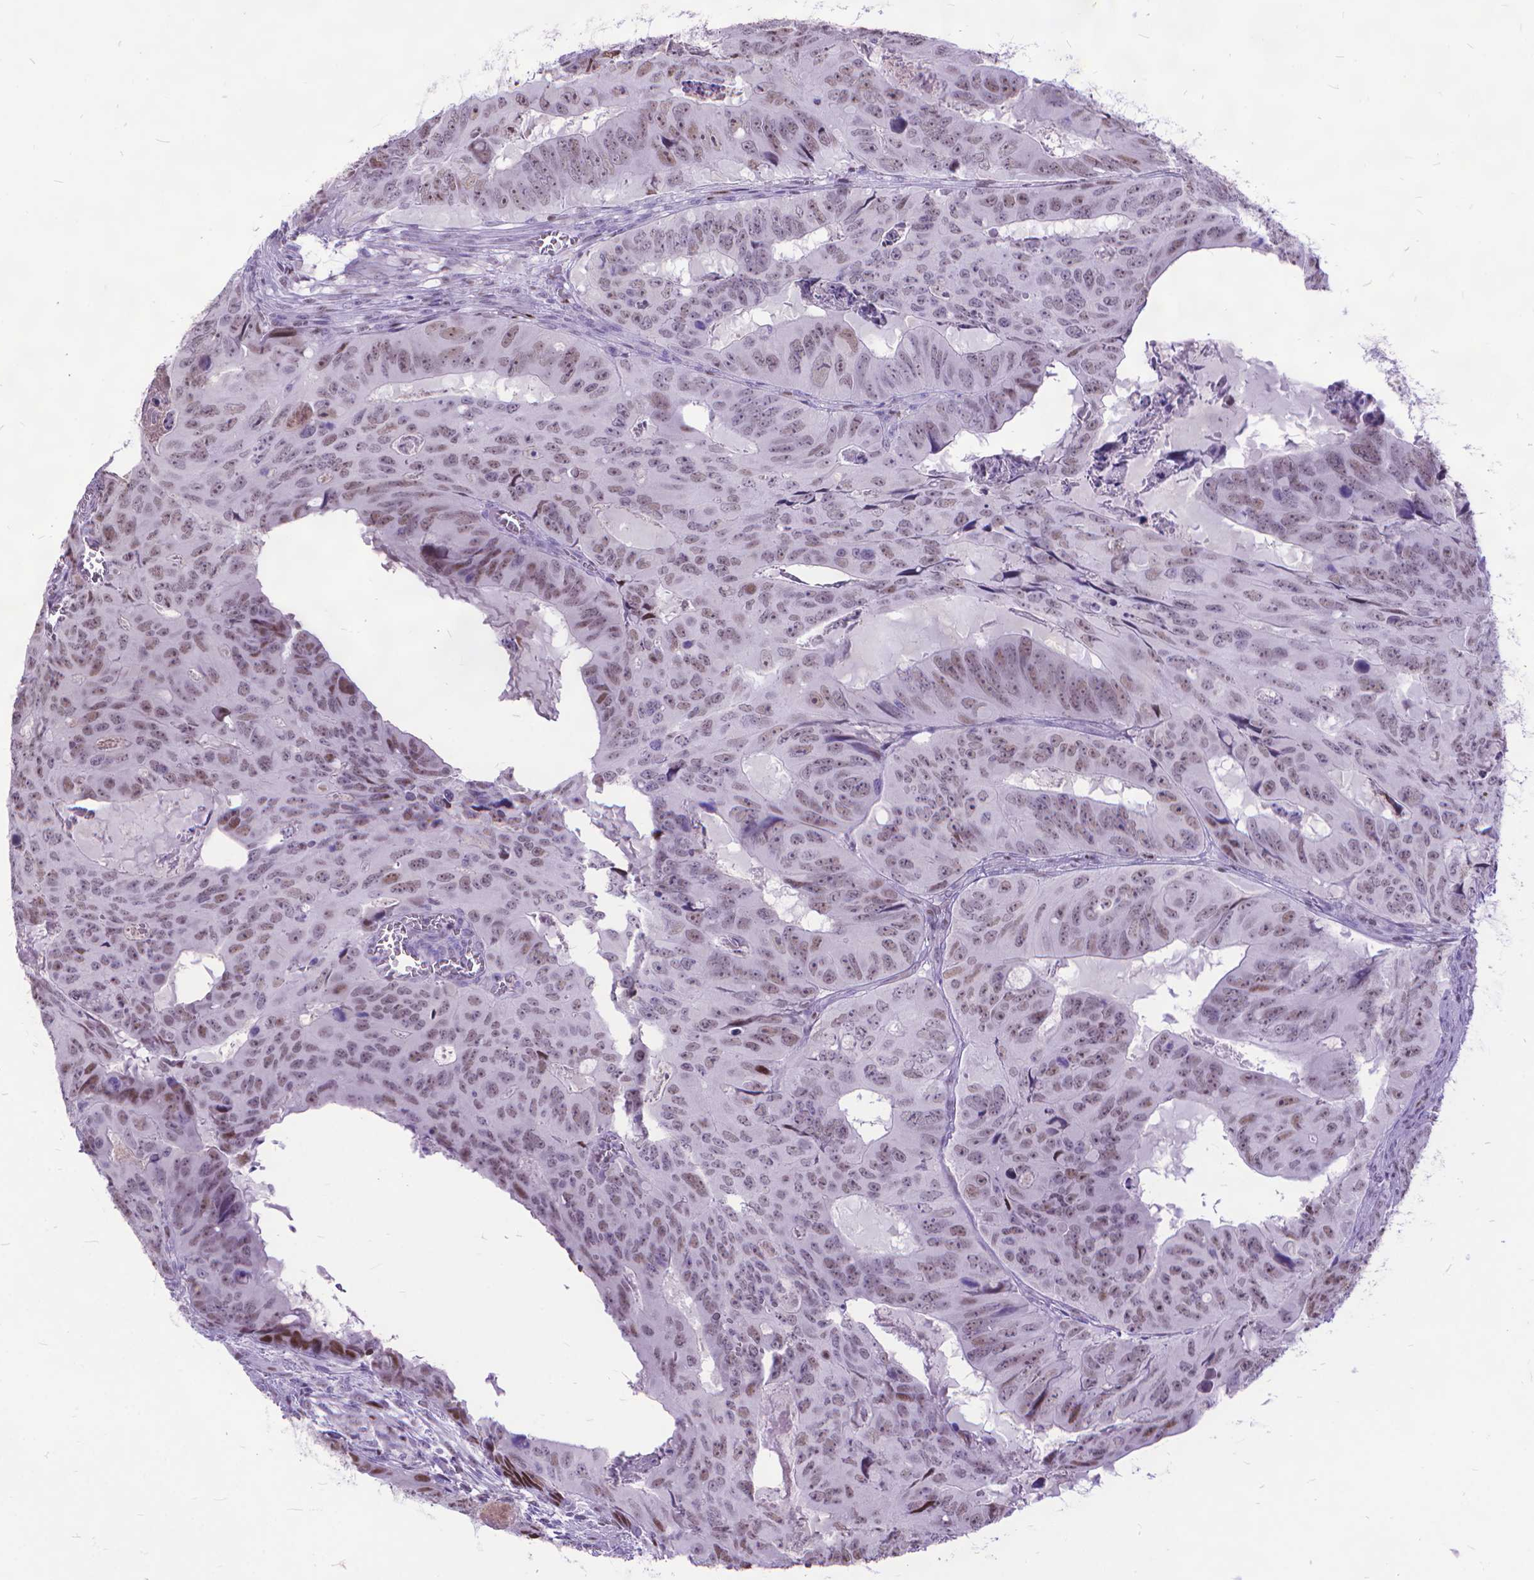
{"staining": {"intensity": "weak", "quantity": "25%-75%", "location": "nuclear"}, "tissue": "colorectal cancer", "cell_type": "Tumor cells", "image_type": "cancer", "snomed": [{"axis": "morphology", "description": "Adenocarcinoma, NOS"}, {"axis": "topography", "description": "Colon"}], "caption": "Tumor cells demonstrate low levels of weak nuclear staining in about 25%-75% of cells in adenocarcinoma (colorectal).", "gene": "POLE4", "patient": {"sex": "male", "age": 79}}